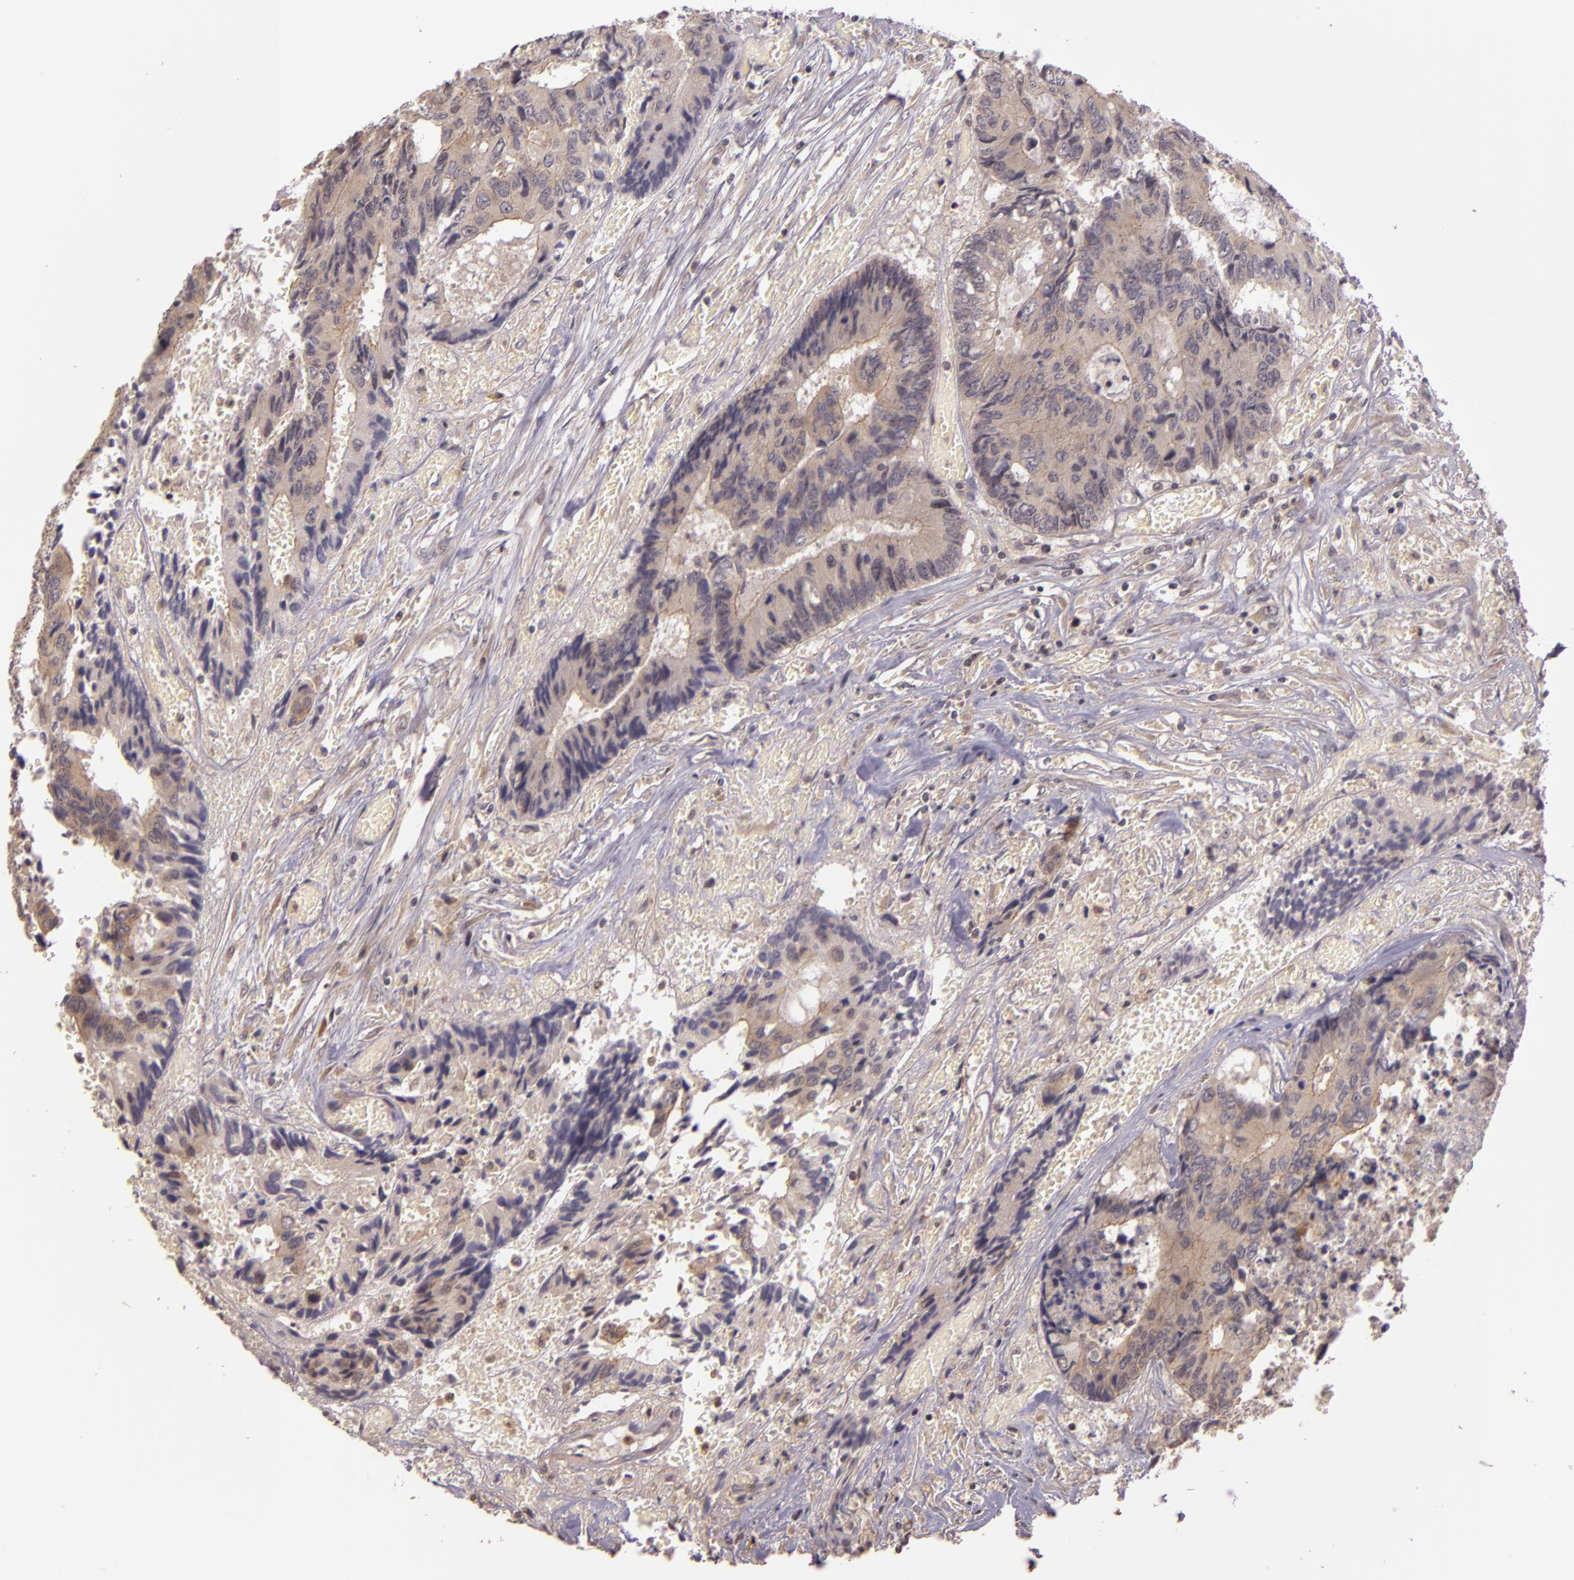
{"staining": {"intensity": "moderate", "quantity": ">75%", "location": "cytoplasmic/membranous"}, "tissue": "colorectal cancer", "cell_type": "Tumor cells", "image_type": "cancer", "snomed": [{"axis": "morphology", "description": "Adenocarcinoma, NOS"}, {"axis": "topography", "description": "Rectum"}], "caption": "Immunohistochemical staining of human colorectal adenocarcinoma demonstrates medium levels of moderate cytoplasmic/membranous staining in approximately >75% of tumor cells. The staining is performed using DAB (3,3'-diaminobenzidine) brown chromogen to label protein expression. The nuclei are counter-stained blue using hematoxylin.", "gene": "ARMH4", "patient": {"sex": "male", "age": 55}}